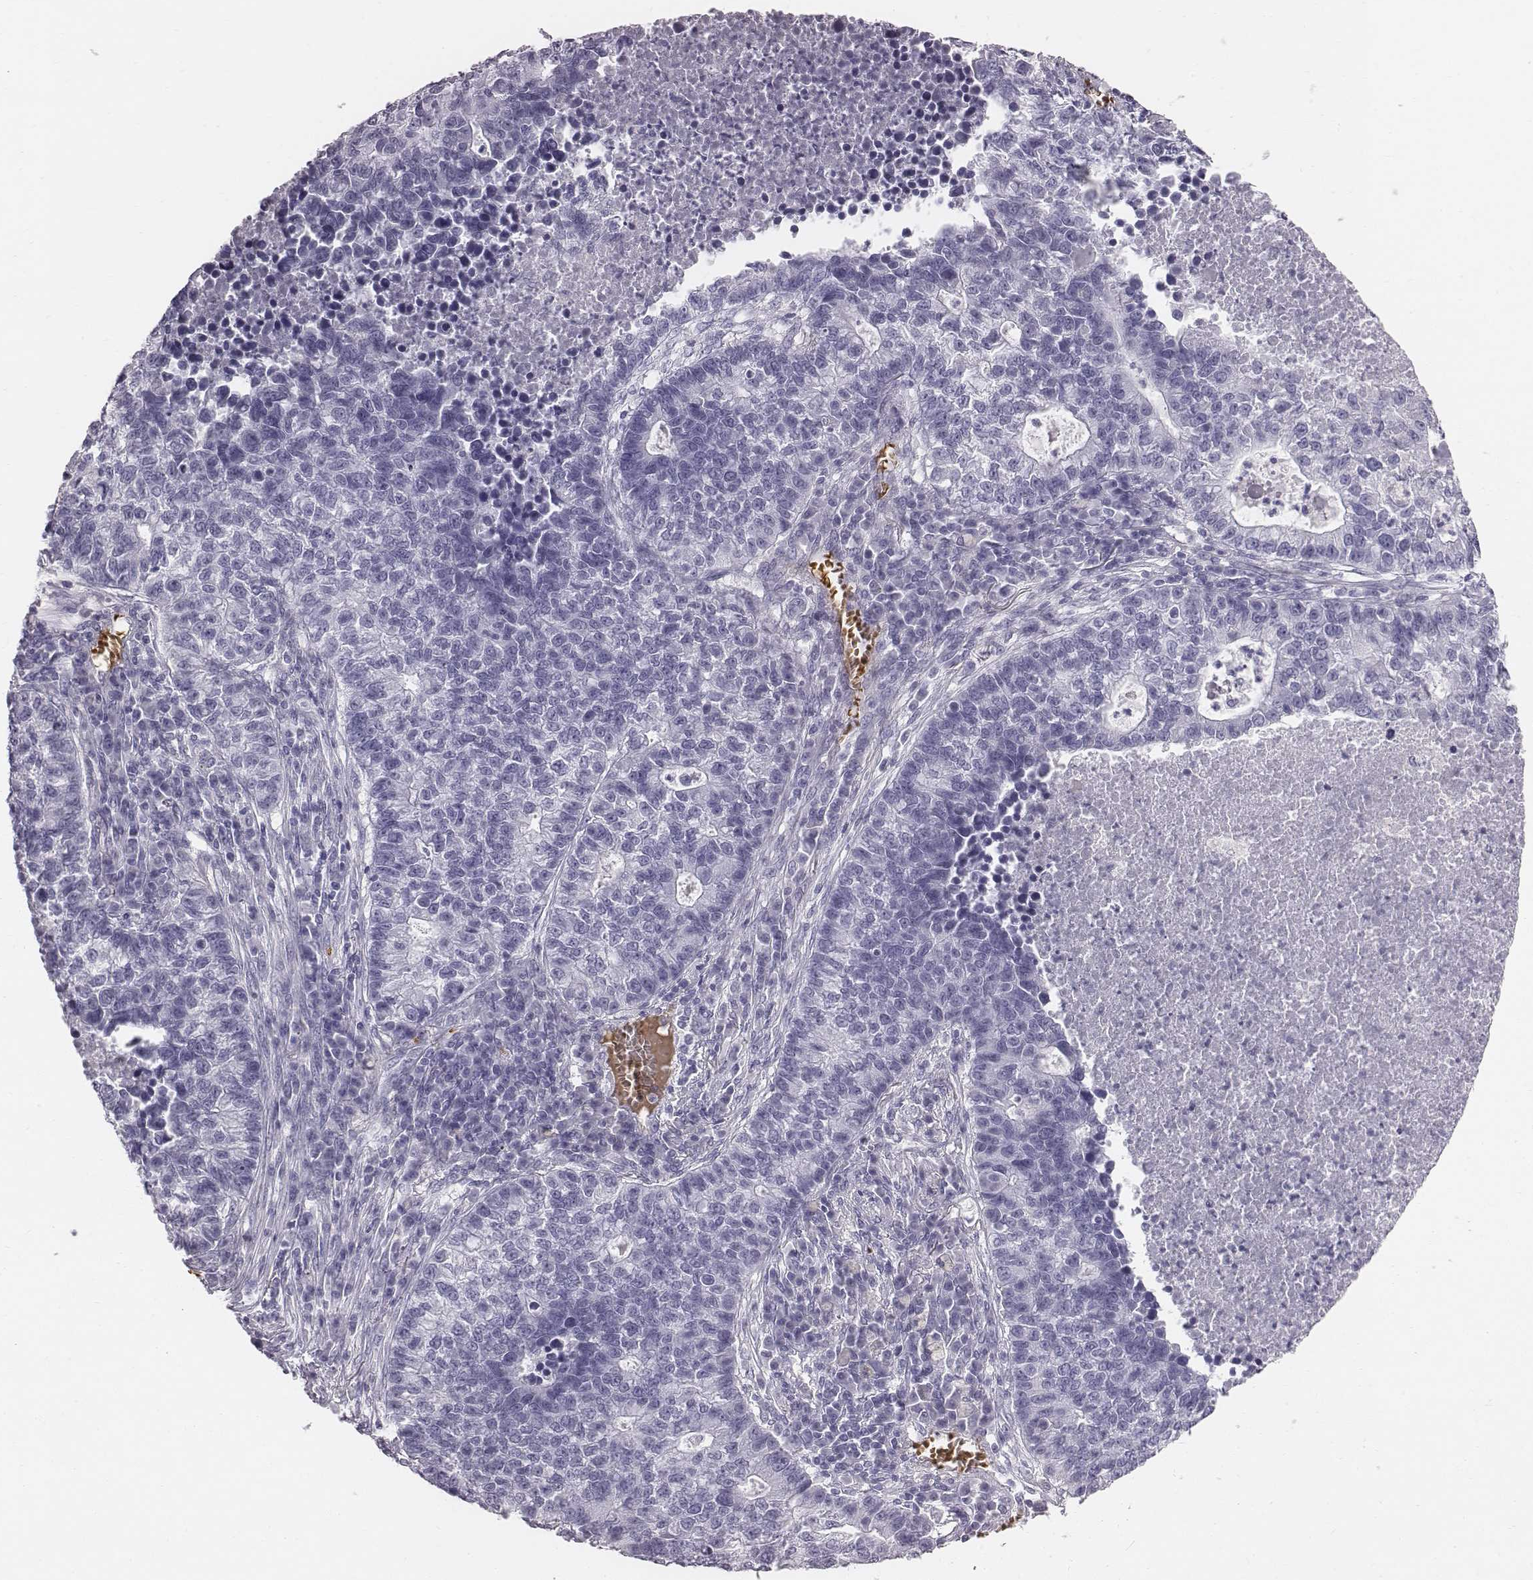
{"staining": {"intensity": "negative", "quantity": "none", "location": "none"}, "tissue": "lung cancer", "cell_type": "Tumor cells", "image_type": "cancer", "snomed": [{"axis": "morphology", "description": "Adenocarcinoma, NOS"}, {"axis": "topography", "description": "Lung"}], "caption": "High power microscopy photomicrograph of an immunohistochemistry image of lung cancer (adenocarcinoma), revealing no significant staining in tumor cells.", "gene": "HBZ", "patient": {"sex": "male", "age": 57}}